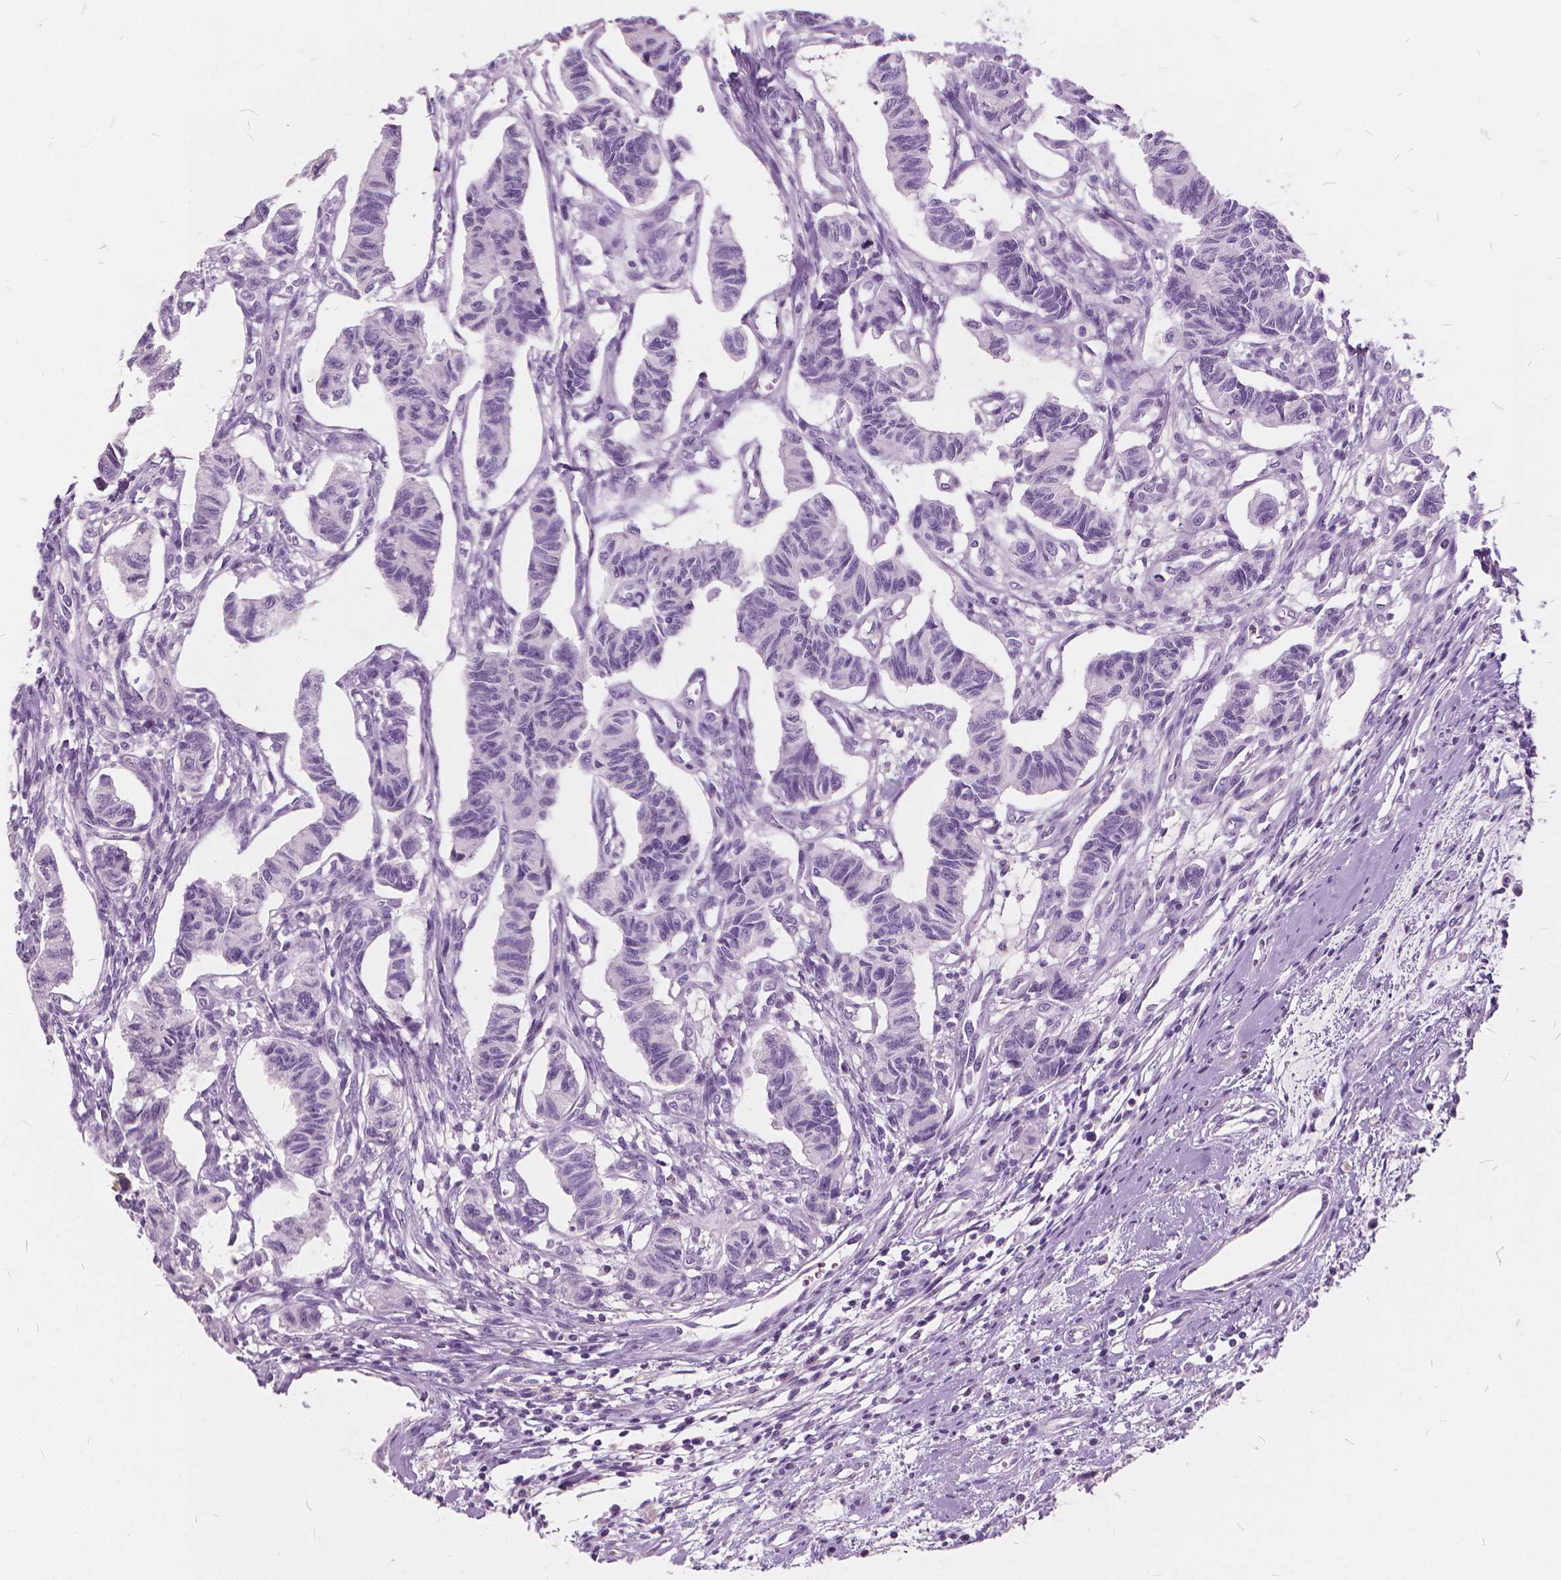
{"staining": {"intensity": "negative", "quantity": "none", "location": "none"}, "tissue": "carcinoid", "cell_type": "Tumor cells", "image_type": "cancer", "snomed": [{"axis": "morphology", "description": "Carcinoid, malignant, NOS"}, {"axis": "topography", "description": "Kidney"}], "caption": "DAB (3,3'-diaminobenzidine) immunohistochemical staining of carcinoid exhibits no significant staining in tumor cells. (Brightfield microscopy of DAB immunohistochemistry (IHC) at high magnification).", "gene": "DNM1", "patient": {"sex": "female", "age": 41}}